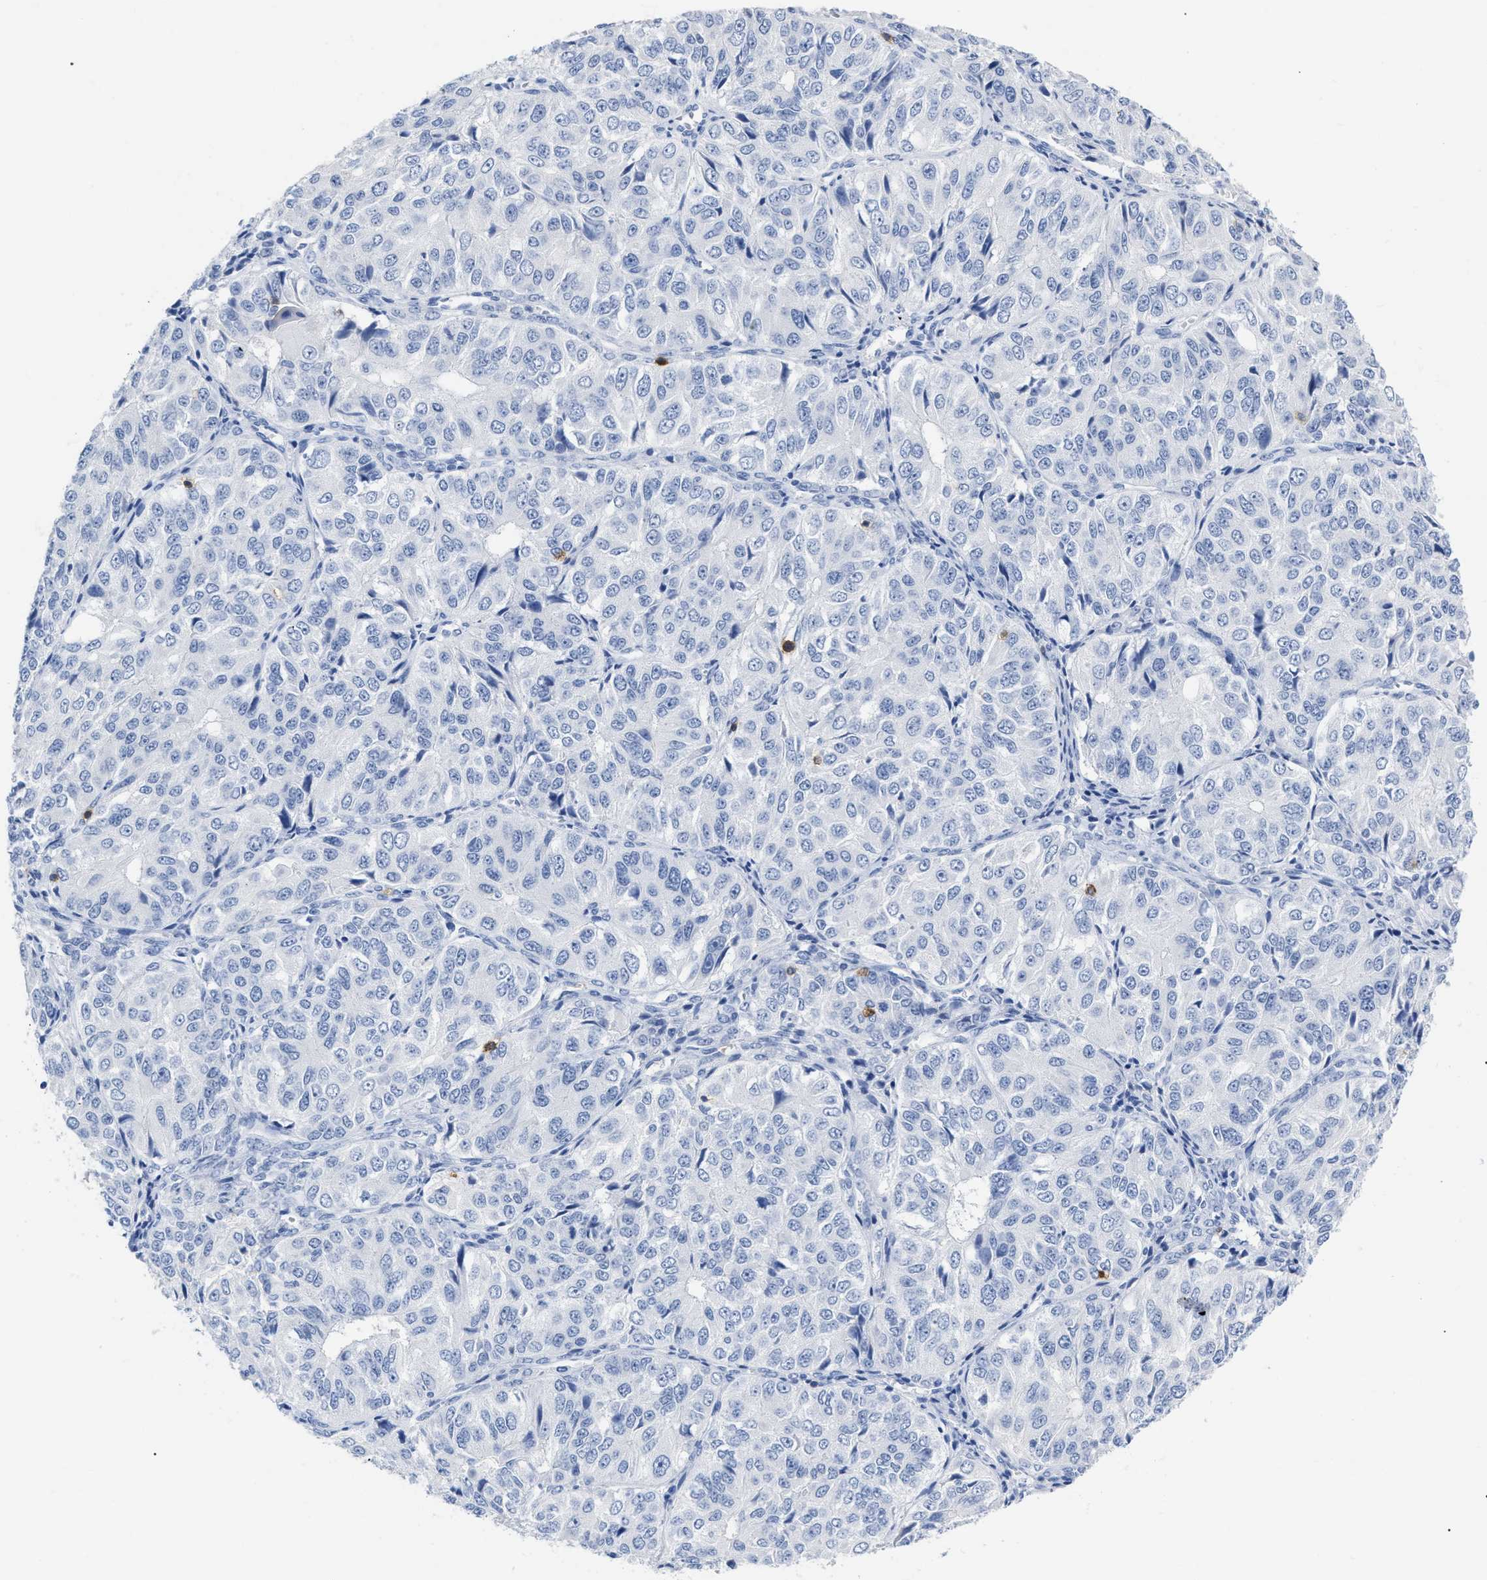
{"staining": {"intensity": "negative", "quantity": "none", "location": "none"}, "tissue": "ovarian cancer", "cell_type": "Tumor cells", "image_type": "cancer", "snomed": [{"axis": "morphology", "description": "Carcinoma, endometroid"}, {"axis": "topography", "description": "Ovary"}], "caption": "Immunohistochemistry image of neoplastic tissue: human ovarian endometroid carcinoma stained with DAB demonstrates no significant protein positivity in tumor cells.", "gene": "CD5", "patient": {"sex": "female", "age": 51}}